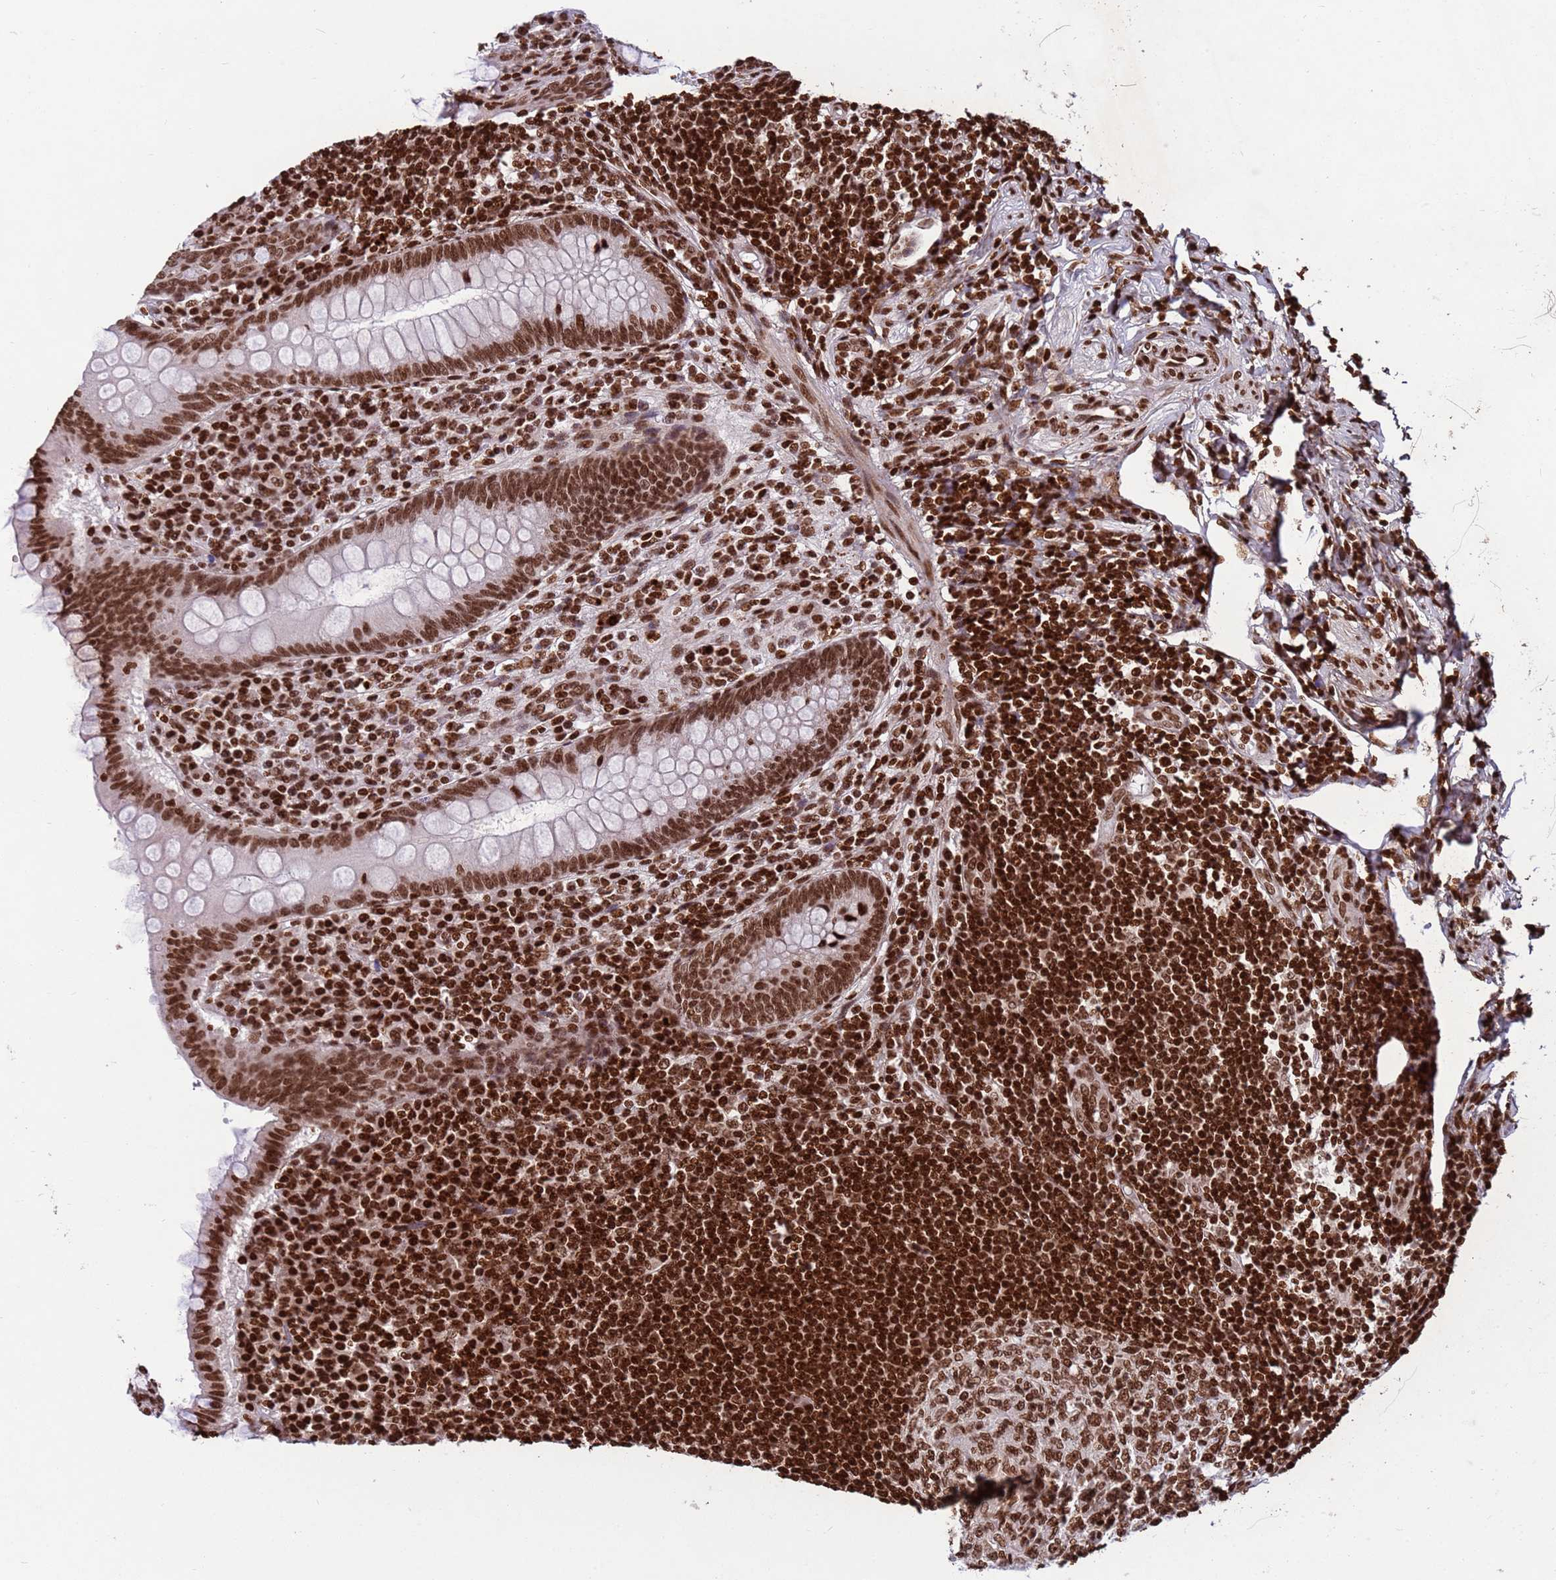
{"staining": {"intensity": "strong", "quantity": ">75%", "location": "nuclear"}, "tissue": "appendix", "cell_type": "Glandular cells", "image_type": "normal", "snomed": [{"axis": "morphology", "description": "Normal tissue, NOS"}, {"axis": "topography", "description": "Appendix"}], "caption": "Immunohistochemical staining of unremarkable human appendix shows strong nuclear protein staining in about >75% of glandular cells.", "gene": "H3", "patient": {"sex": "female", "age": 33}}